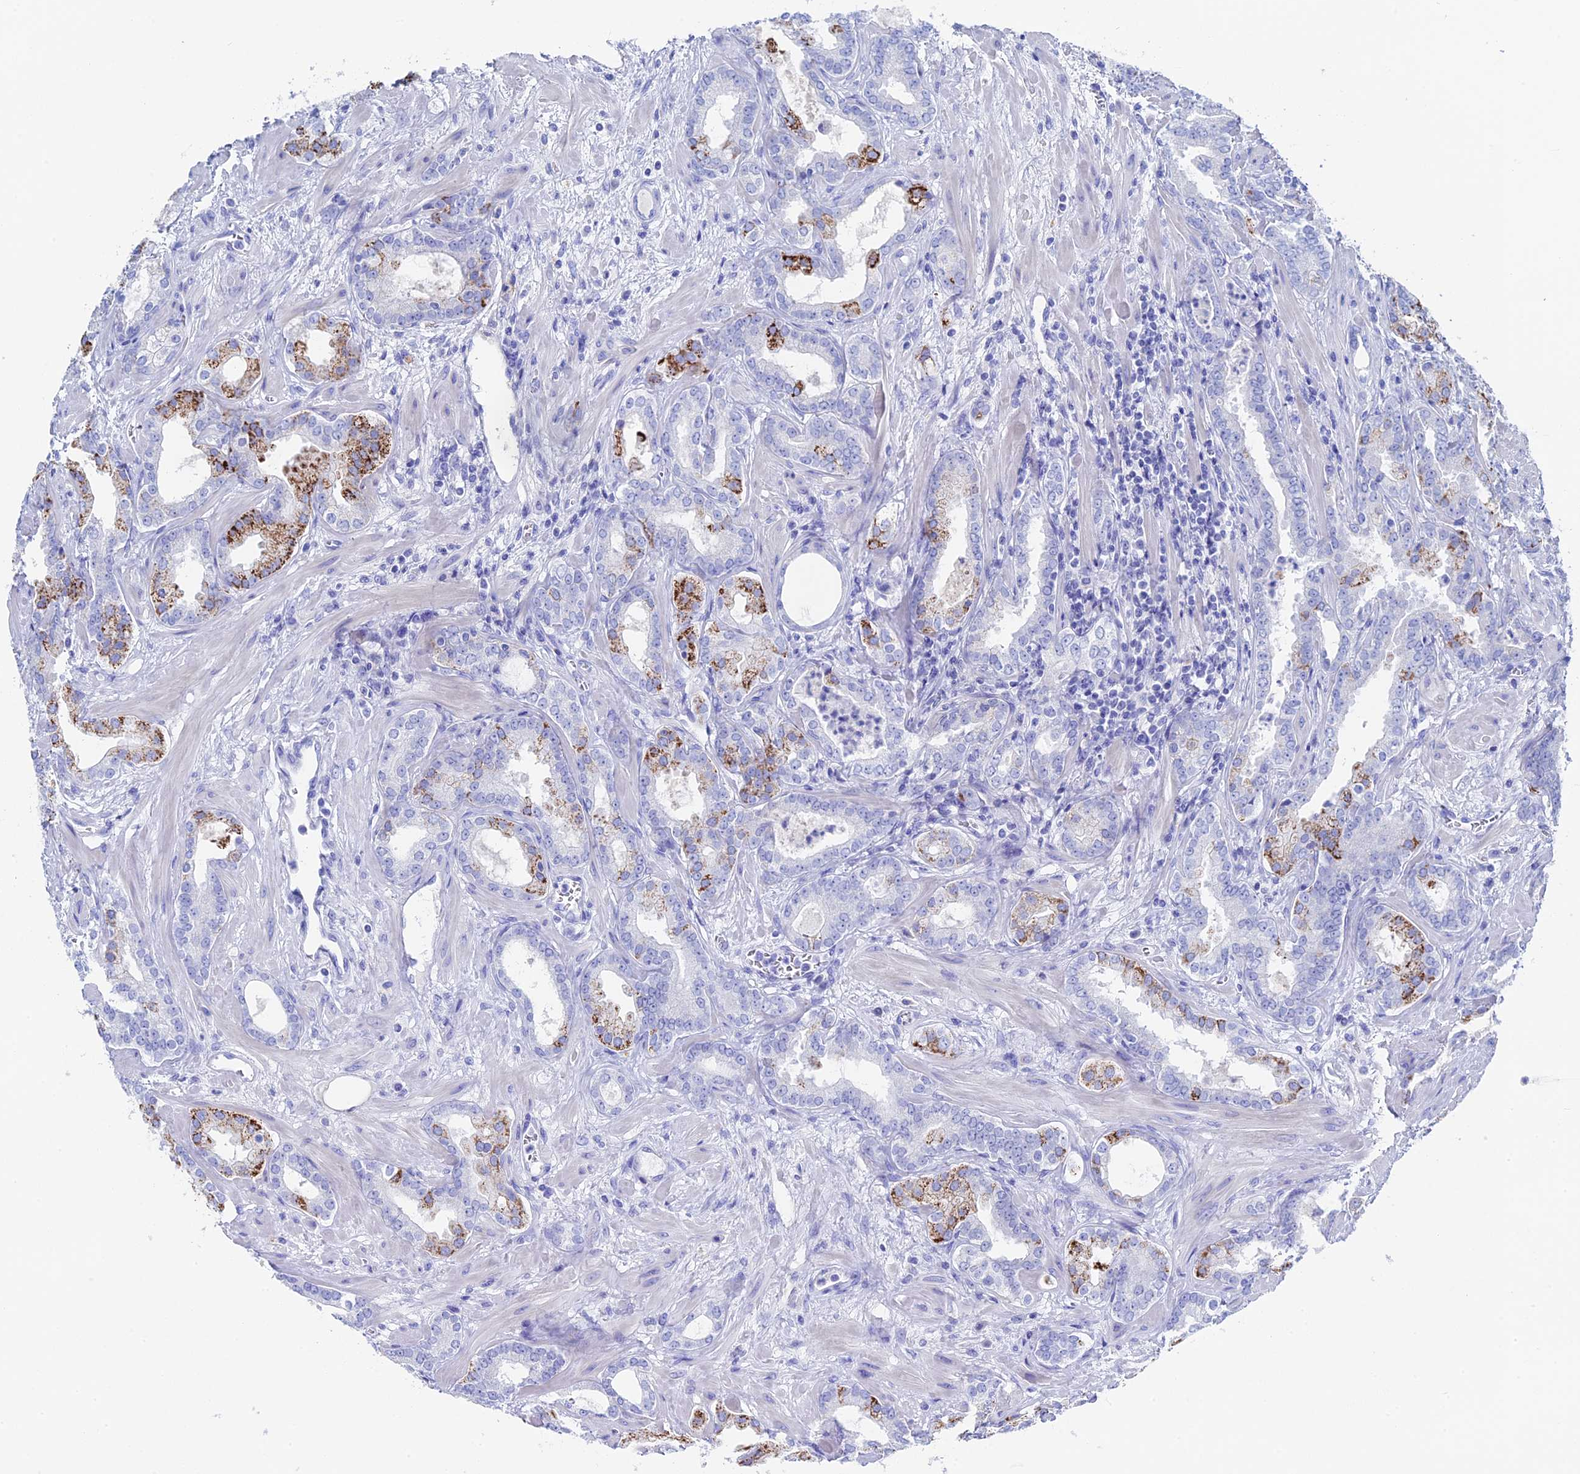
{"staining": {"intensity": "moderate", "quantity": "<25%", "location": "cytoplasmic/membranous"}, "tissue": "prostate cancer", "cell_type": "Tumor cells", "image_type": "cancer", "snomed": [{"axis": "morphology", "description": "Adenocarcinoma, High grade"}, {"axis": "topography", "description": "Prostate"}], "caption": "Immunohistochemistry (IHC) of prostate cancer demonstrates low levels of moderate cytoplasmic/membranous staining in approximately <25% of tumor cells.", "gene": "UNC119", "patient": {"sex": "male", "age": 64}}